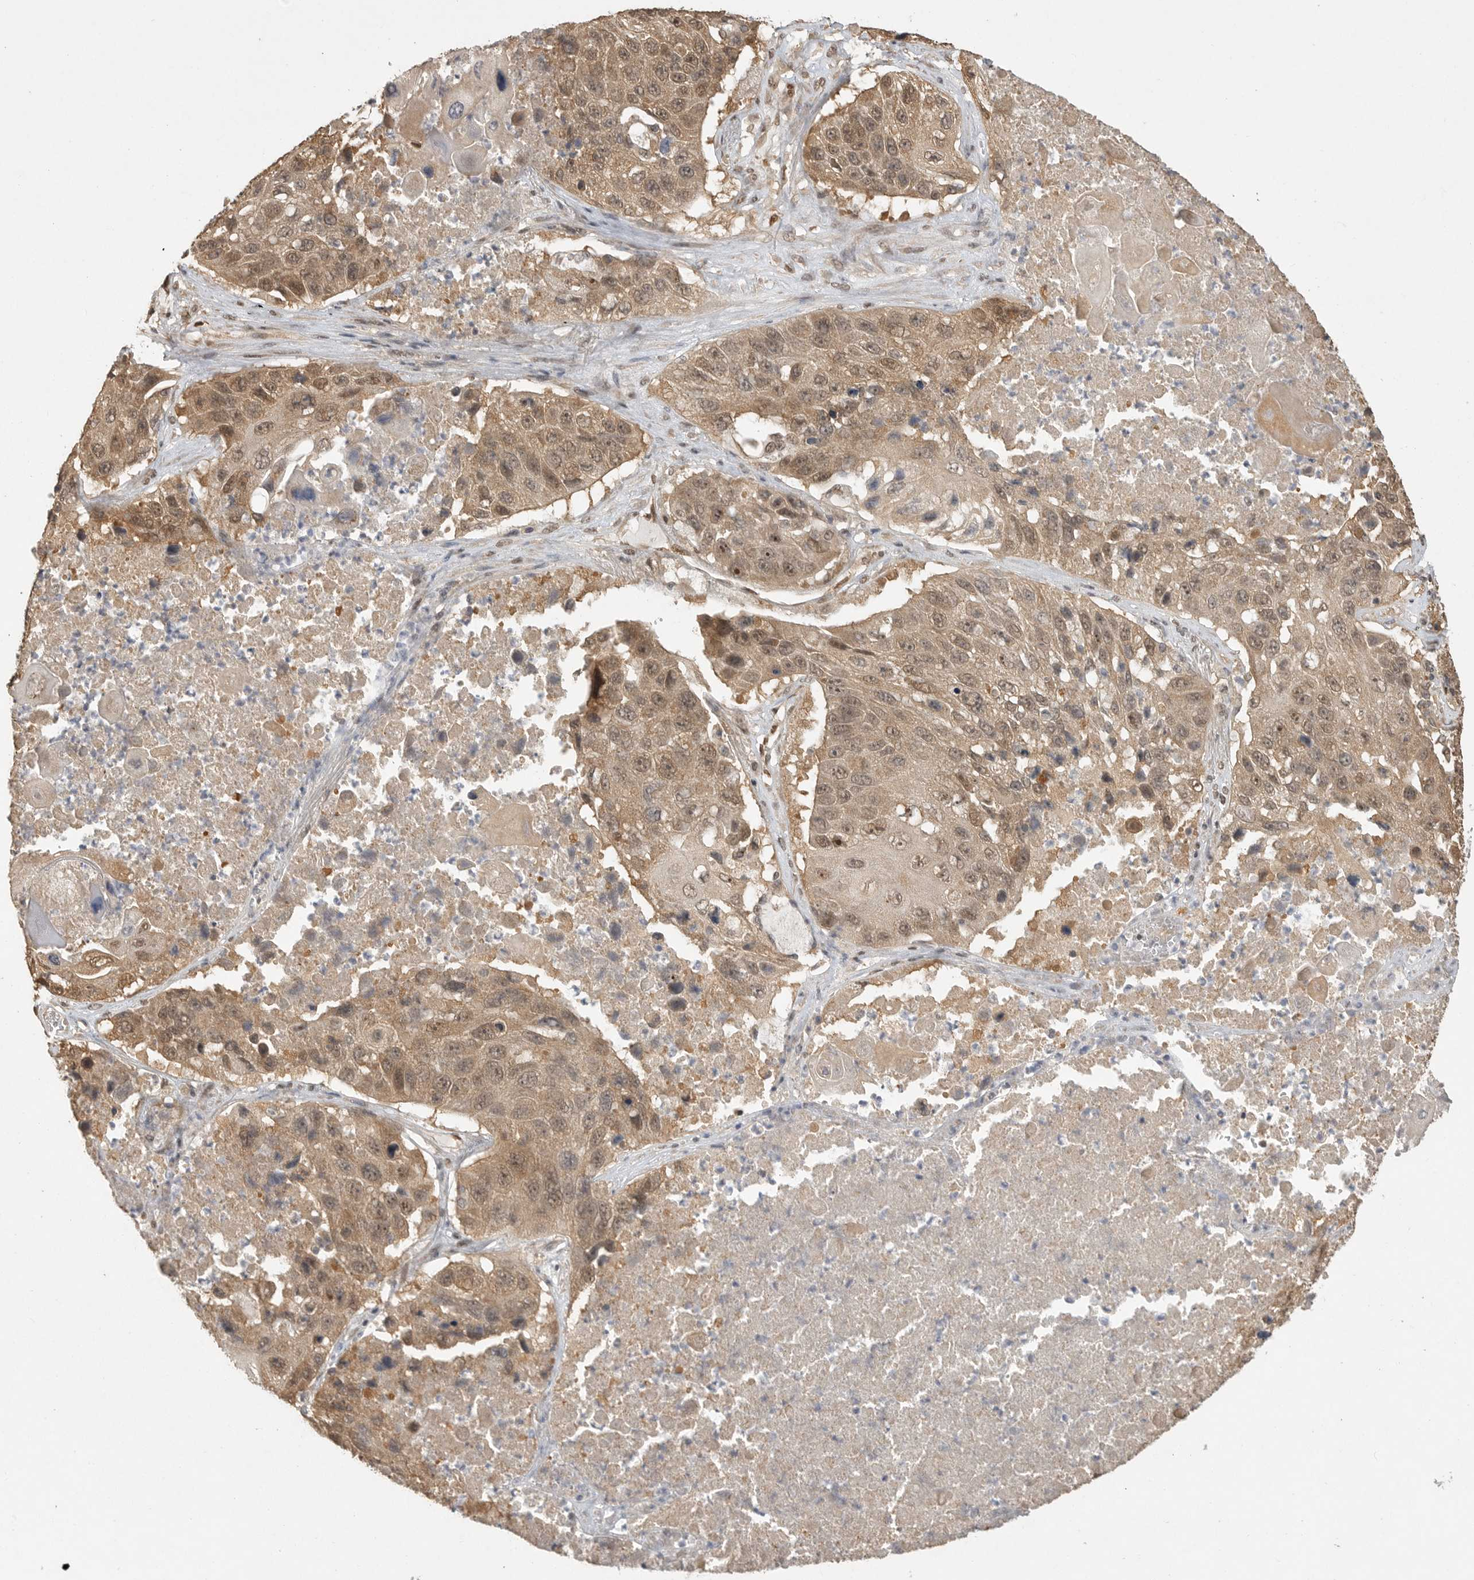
{"staining": {"intensity": "moderate", "quantity": ">75%", "location": "cytoplasmic/membranous,nuclear"}, "tissue": "lung cancer", "cell_type": "Tumor cells", "image_type": "cancer", "snomed": [{"axis": "morphology", "description": "Squamous cell carcinoma, NOS"}, {"axis": "topography", "description": "Lung"}], "caption": "The photomicrograph reveals immunohistochemical staining of lung cancer (squamous cell carcinoma). There is moderate cytoplasmic/membranous and nuclear staining is identified in approximately >75% of tumor cells.", "gene": "DFFA", "patient": {"sex": "male", "age": 61}}